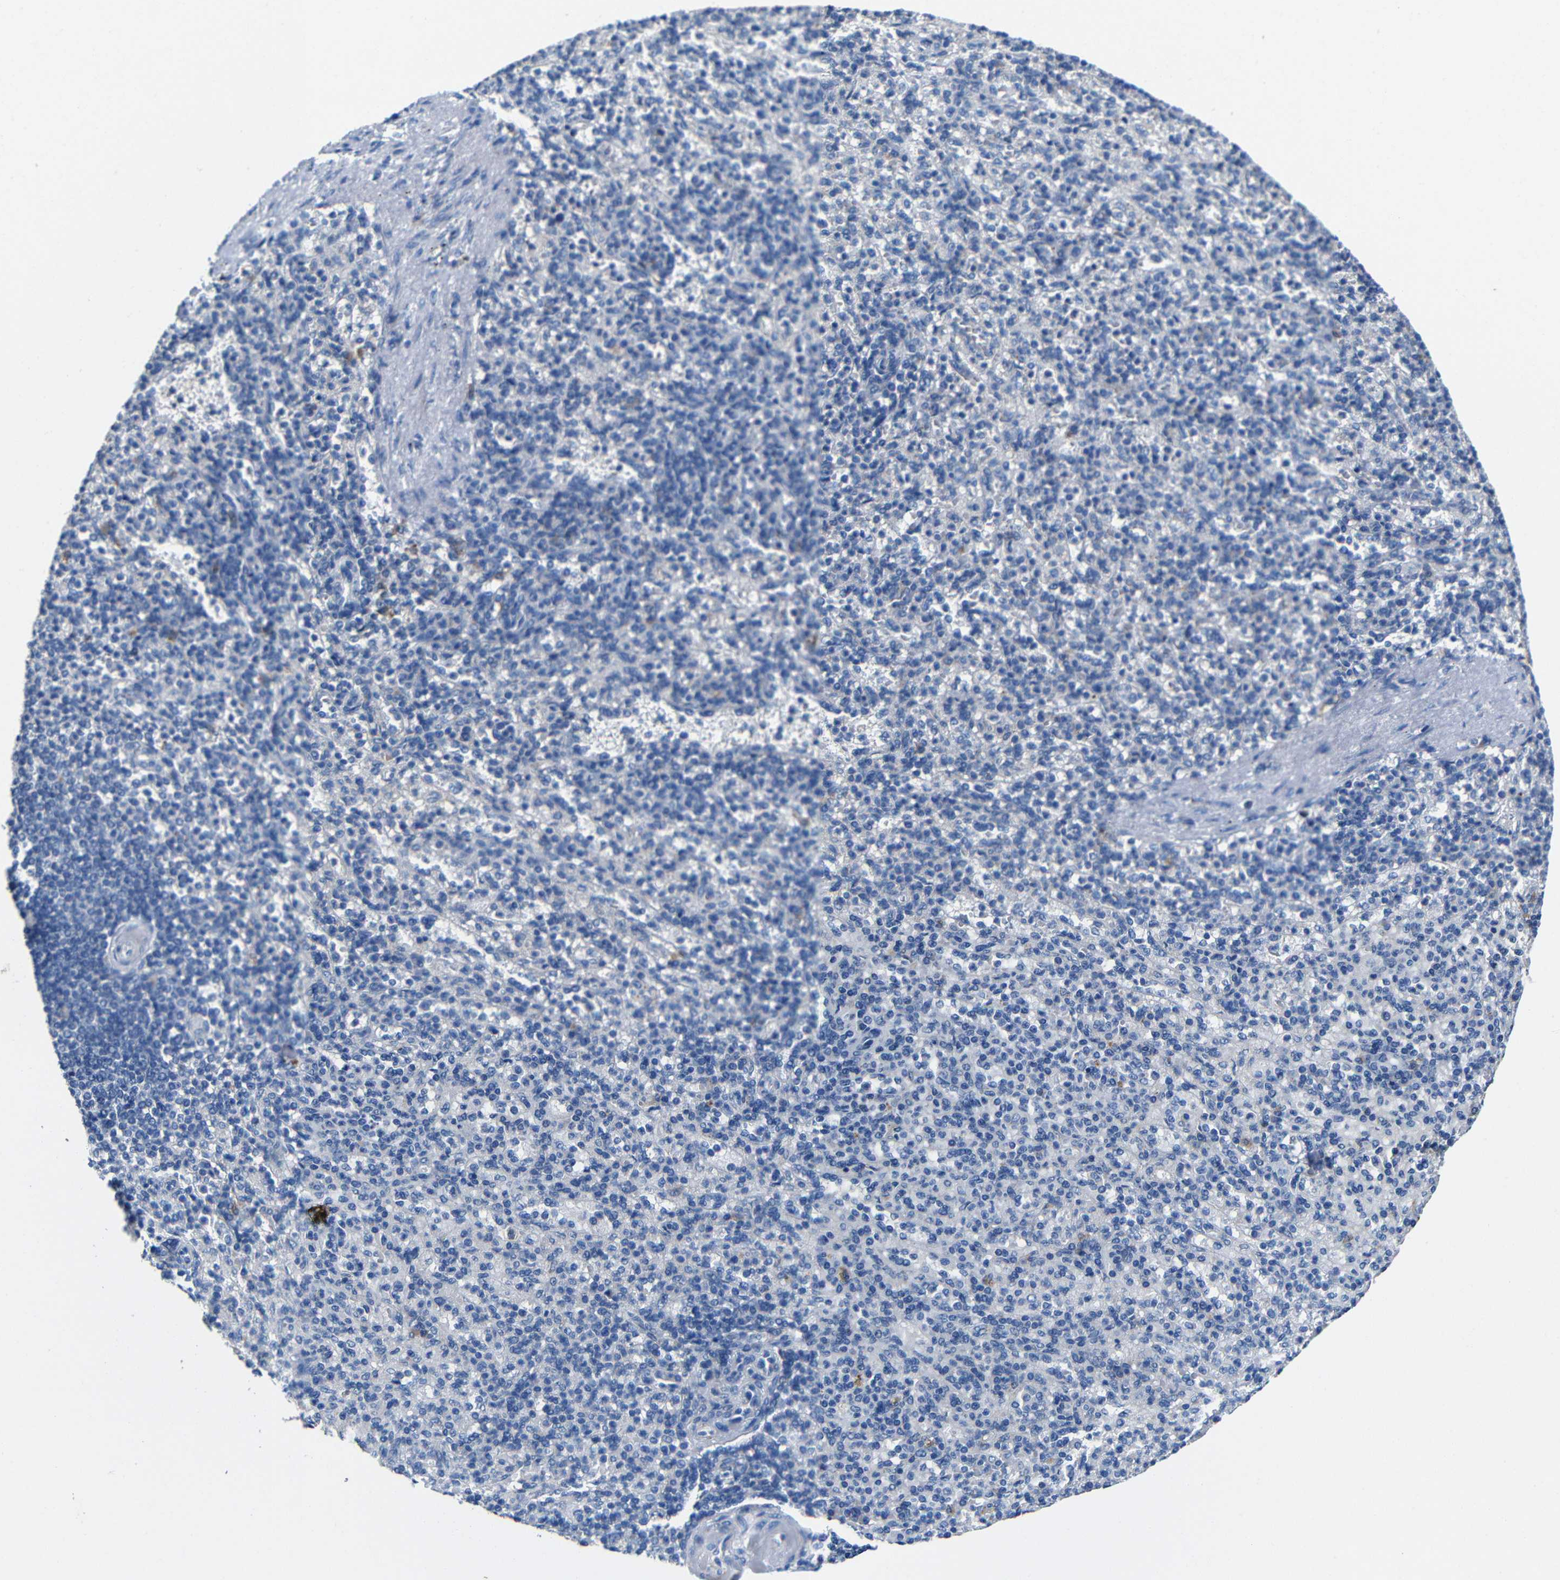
{"staining": {"intensity": "negative", "quantity": "none", "location": "none"}, "tissue": "spleen", "cell_type": "Cells in red pulp", "image_type": "normal", "snomed": [{"axis": "morphology", "description": "Normal tissue, NOS"}, {"axis": "topography", "description": "Spleen"}], "caption": "A histopathology image of human spleen is negative for staining in cells in red pulp.", "gene": "ACKR2", "patient": {"sex": "female", "age": 74}}